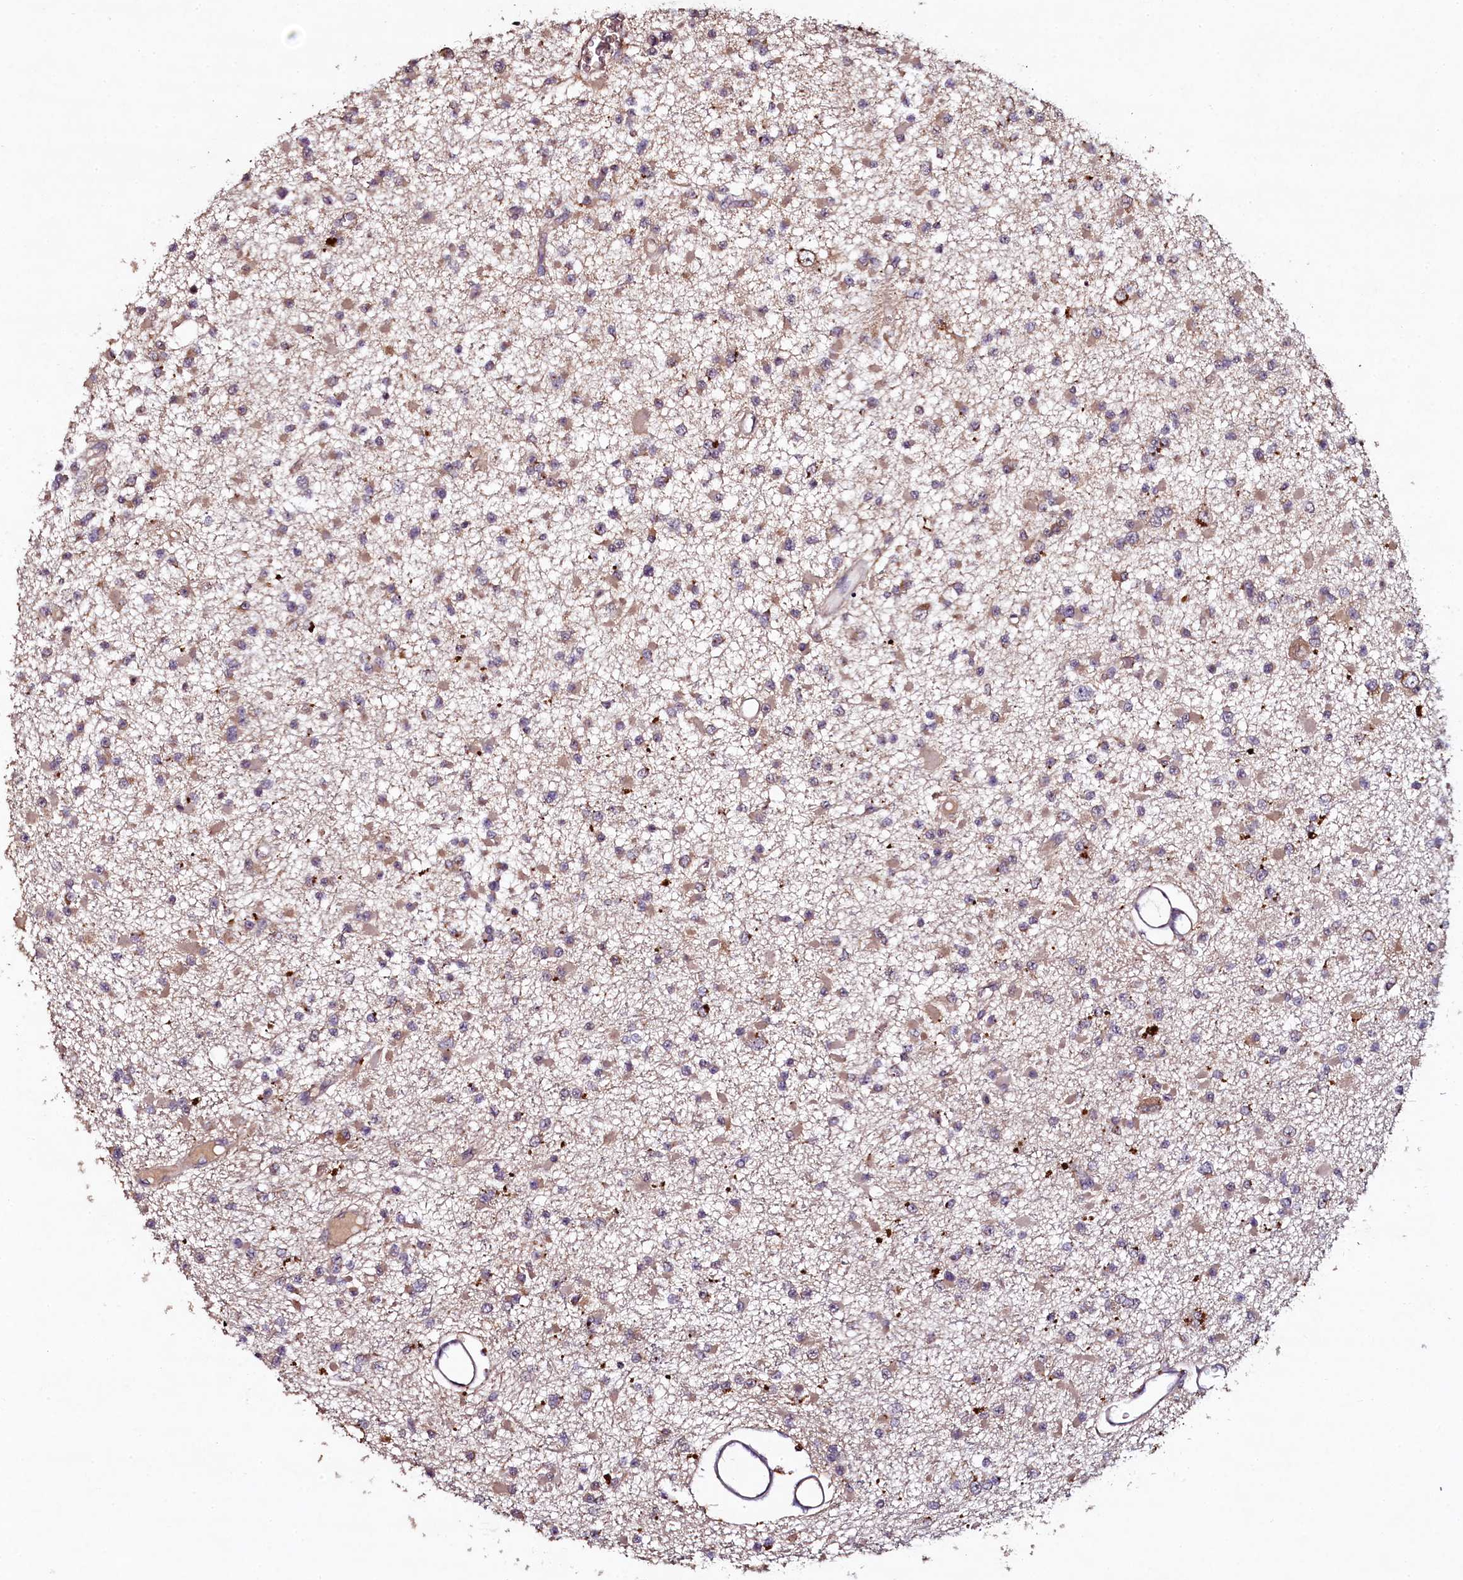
{"staining": {"intensity": "weak", "quantity": "25%-75%", "location": "cytoplasmic/membranous"}, "tissue": "glioma", "cell_type": "Tumor cells", "image_type": "cancer", "snomed": [{"axis": "morphology", "description": "Glioma, malignant, Low grade"}, {"axis": "topography", "description": "Brain"}], "caption": "DAB (3,3'-diaminobenzidine) immunohistochemical staining of human glioma displays weak cytoplasmic/membranous protein expression in approximately 25%-75% of tumor cells.", "gene": "SEC24C", "patient": {"sex": "female", "age": 22}}